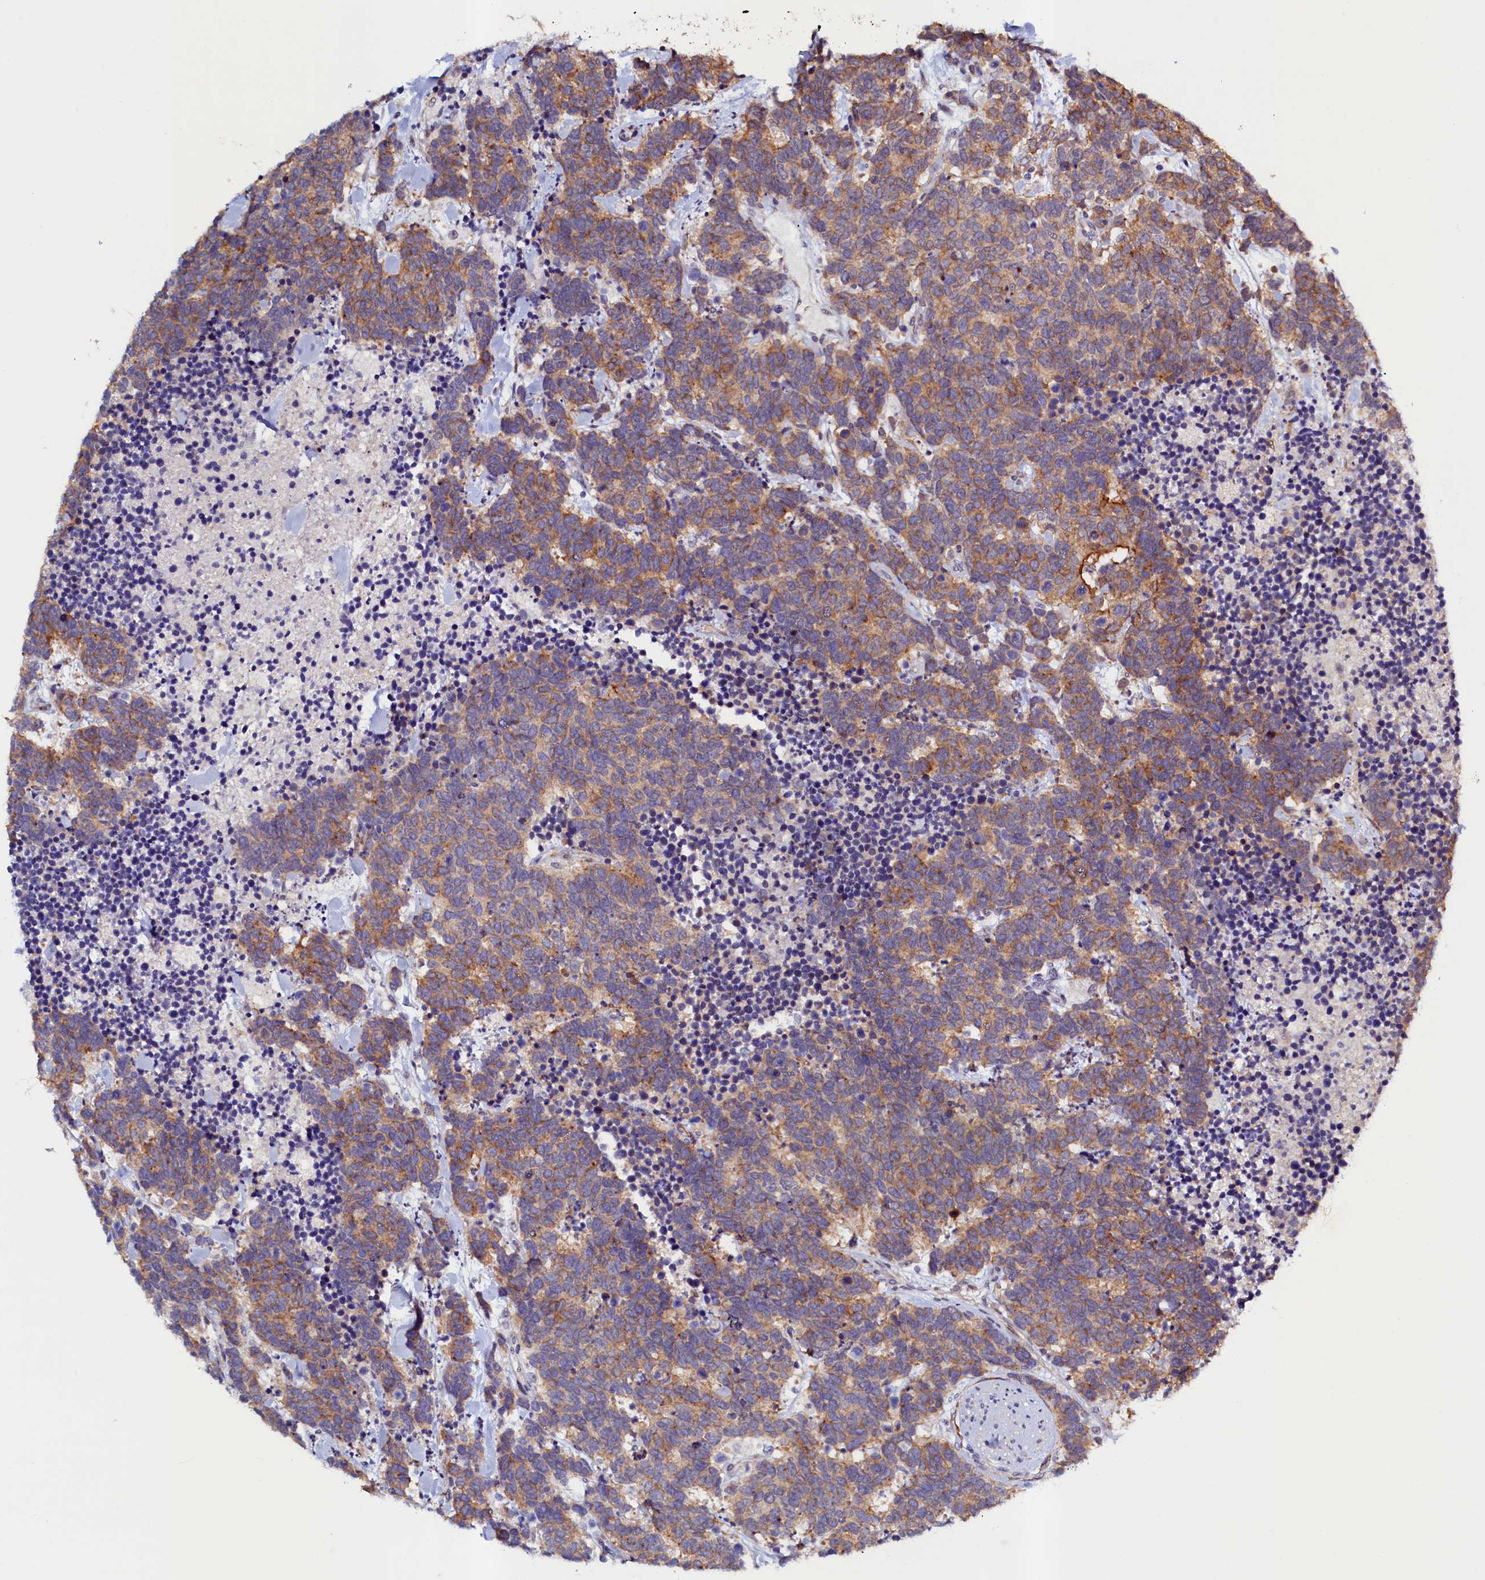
{"staining": {"intensity": "moderate", "quantity": ">75%", "location": "cytoplasmic/membranous"}, "tissue": "carcinoid", "cell_type": "Tumor cells", "image_type": "cancer", "snomed": [{"axis": "morphology", "description": "Carcinoma, NOS"}, {"axis": "morphology", "description": "Carcinoid, malignant, NOS"}, {"axis": "topography", "description": "Prostate"}], "caption": "The image displays immunohistochemical staining of carcinoid. There is moderate cytoplasmic/membranous staining is identified in about >75% of tumor cells. The staining was performed using DAB, with brown indicating positive protein expression. Nuclei are stained blue with hematoxylin.", "gene": "PACSIN3", "patient": {"sex": "male", "age": 57}}